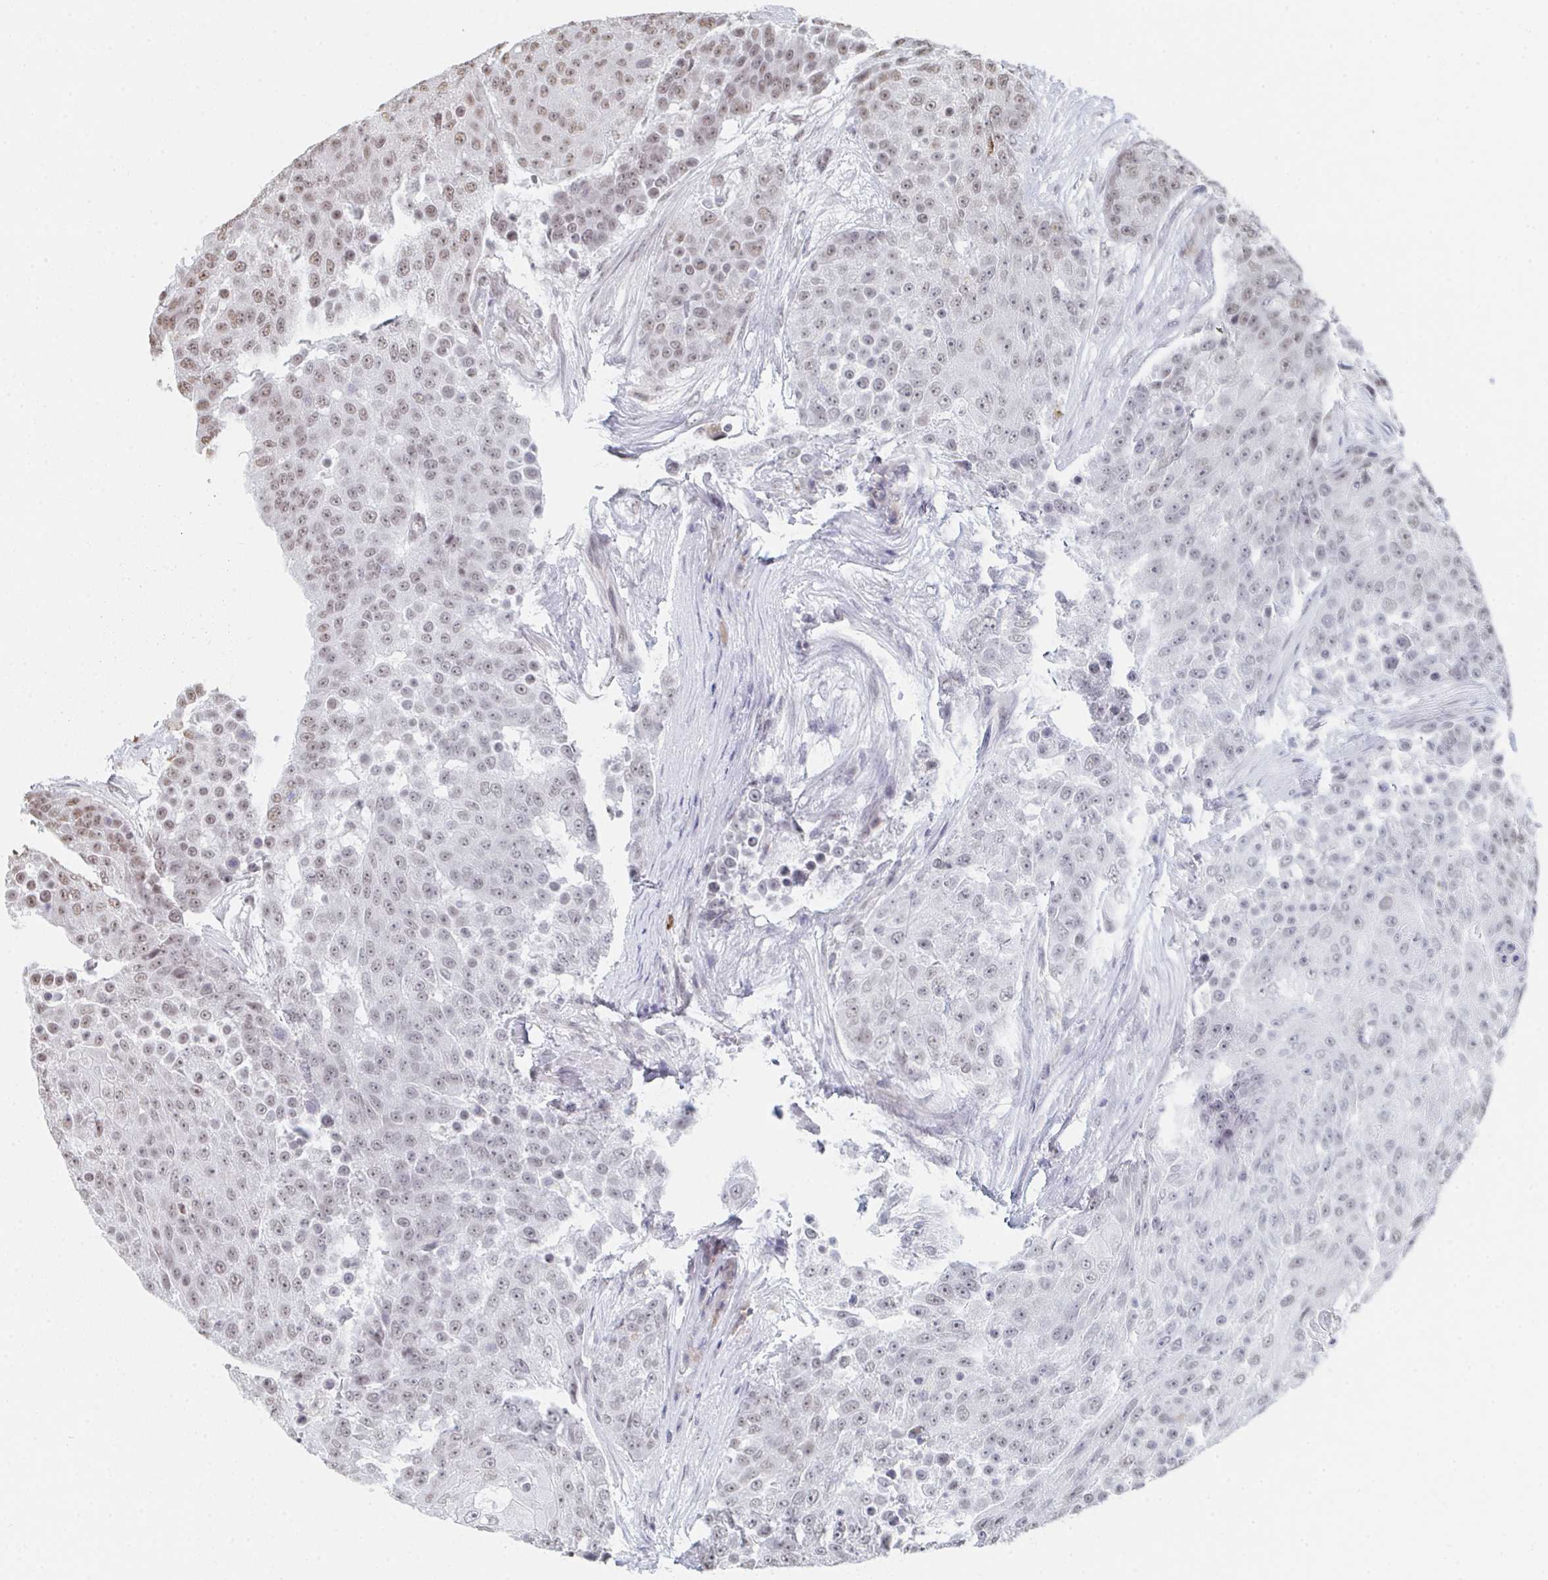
{"staining": {"intensity": "weak", "quantity": "25%-75%", "location": "nuclear"}, "tissue": "urothelial cancer", "cell_type": "Tumor cells", "image_type": "cancer", "snomed": [{"axis": "morphology", "description": "Urothelial carcinoma, High grade"}, {"axis": "topography", "description": "Urinary bladder"}], "caption": "Immunohistochemistry staining of urothelial cancer, which shows low levels of weak nuclear staining in about 25%-75% of tumor cells indicating weak nuclear protein staining. The staining was performed using DAB (3,3'-diaminobenzidine) (brown) for protein detection and nuclei were counterstained in hematoxylin (blue).", "gene": "MBNL1", "patient": {"sex": "female", "age": 63}}